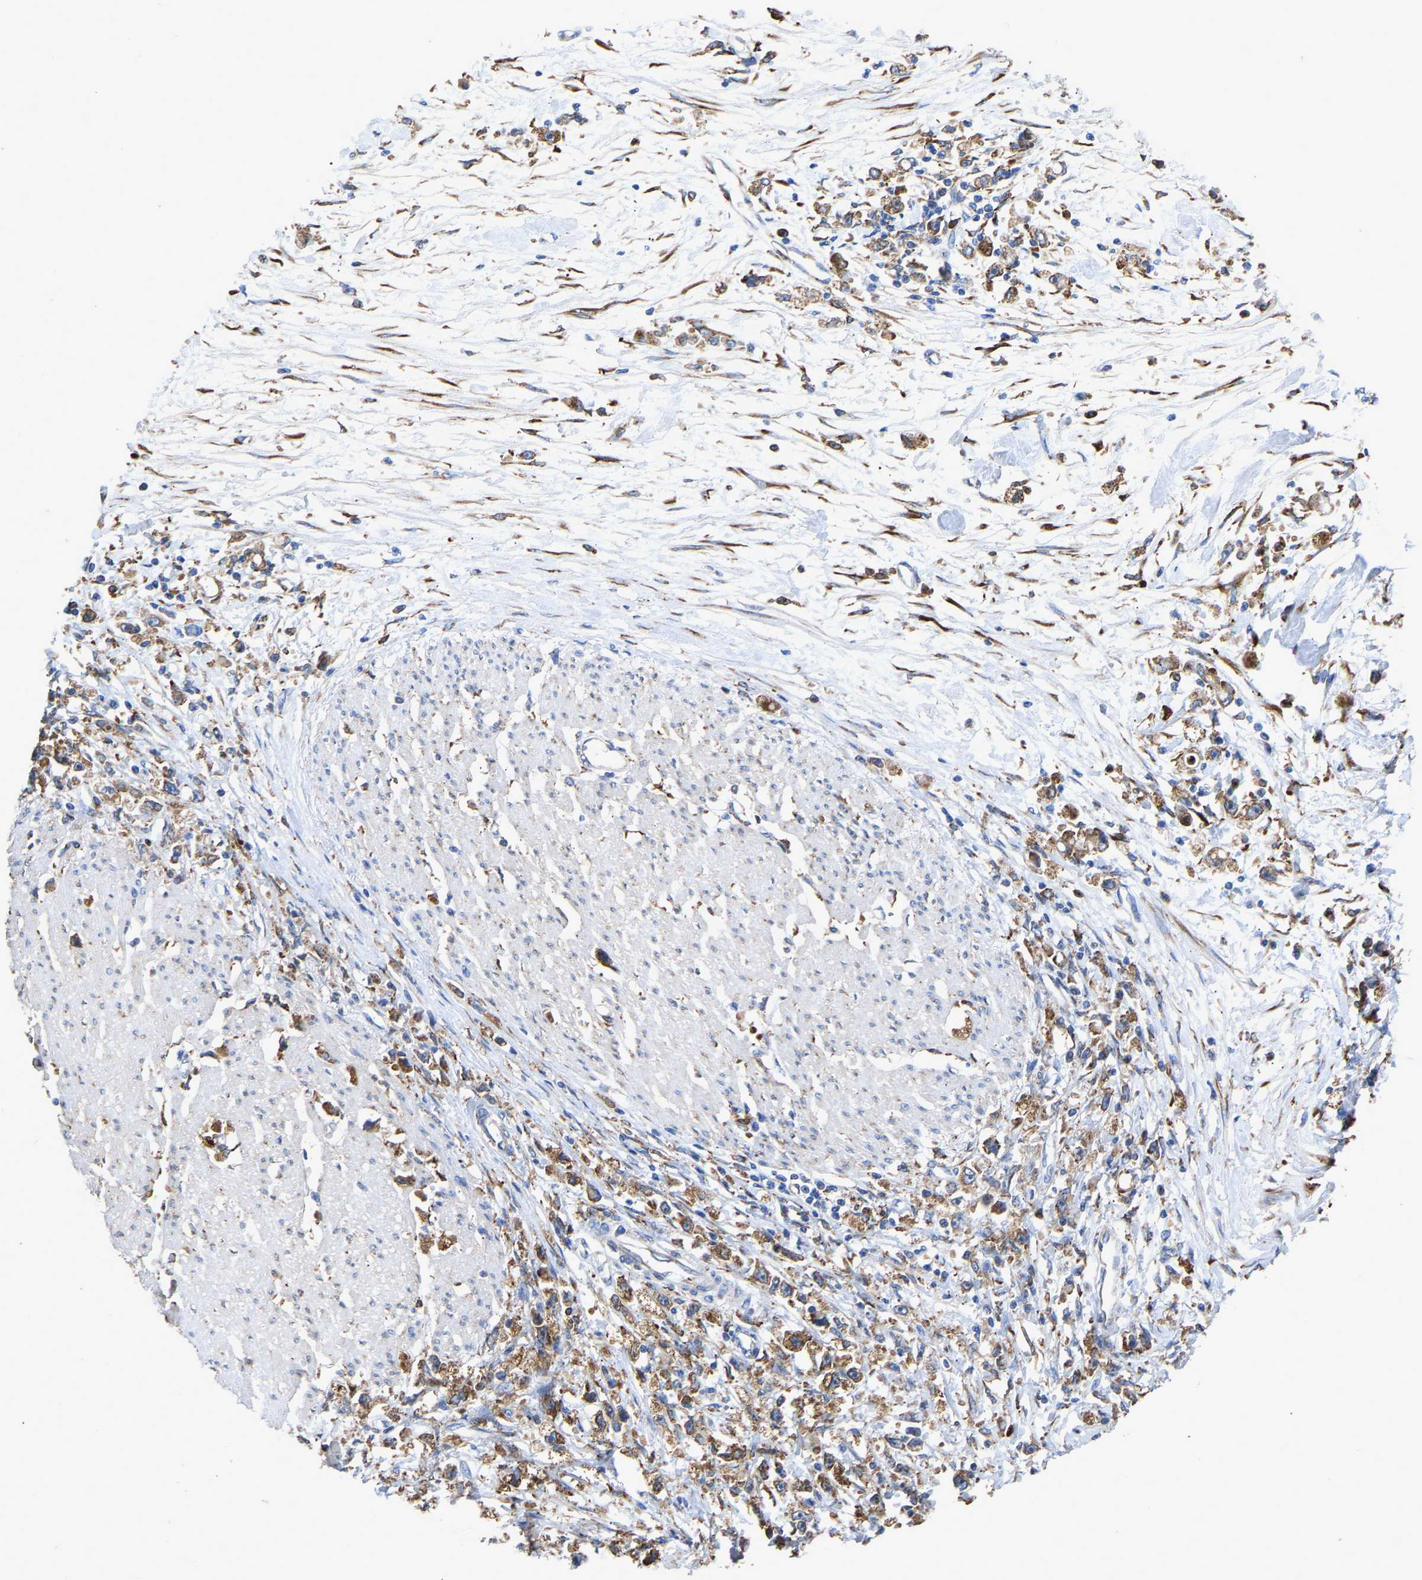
{"staining": {"intensity": "moderate", "quantity": ">75%", "location": "cytoplasmic/membranous"}, "tissue": "stomach cancer", "cell_type": "Tumor cells", "image_type": "cancer", "snomed": [{"axis": "morphology", "description": "Adenocarcinoma, NOS"}, {"axis": "topography", "description": "Stomach"}], "caption": "Moderate cytoplasmic/membranous staining for a protein is identified in approximately >75% of tumor cells of stomach cancer using immunohistochemistry (IHC).", "gene": "P4HB", "patient": {"sex": "female", "age": 59}}